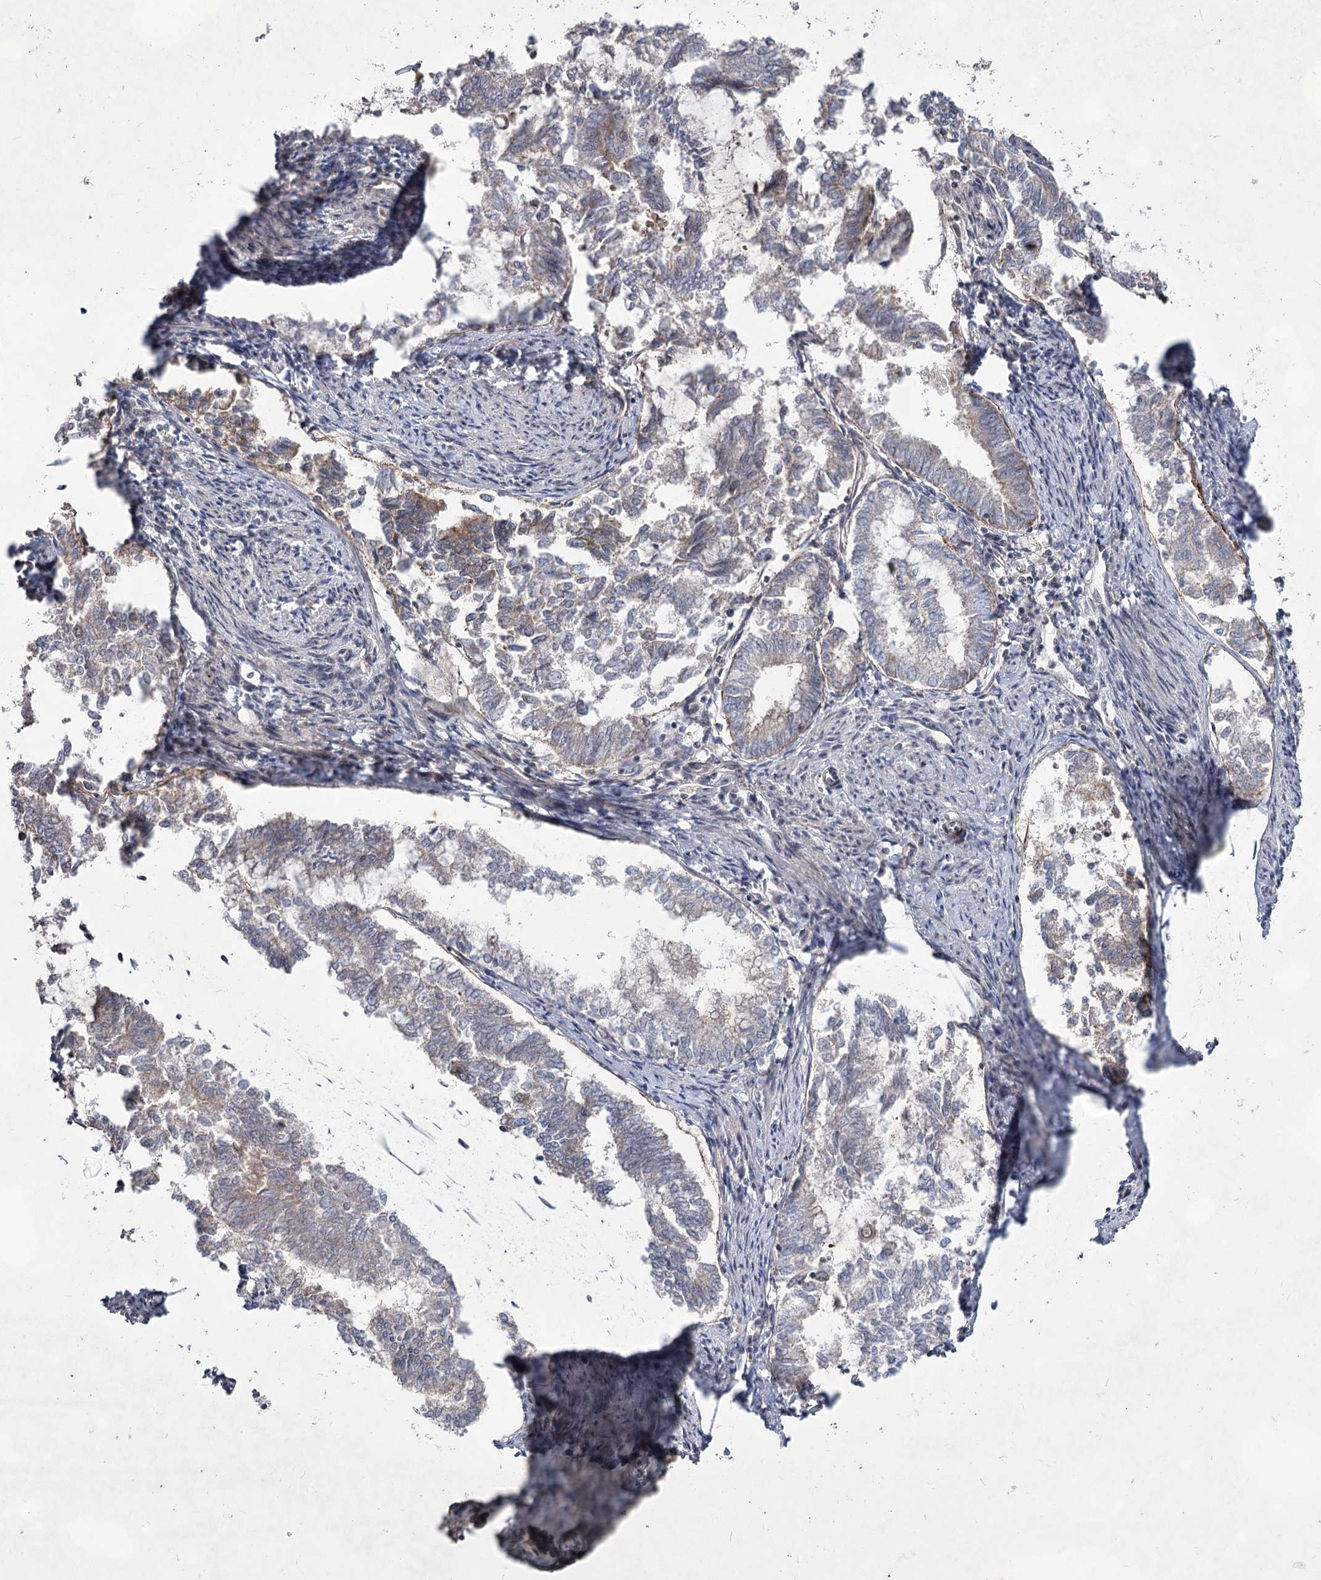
{"staining": {"intensity": "weak", "quantity": "<25%", "location": "cytoplasmic/membranous"}, "tissue": "endometrial cancer", "cell_type": "Tumor cells", "image_type": "cancer", "snomed": [{"axis": "morphology", "description": "Adenocarcinoma, NOS"}, {"axis": "topography", "description": "Endometrium"}], "caption": "Immunohistochemistry image of endometrial cancer stained for a protein (brown), which shows no expression in tumor cells. The staining was performed using DAB (3,3'-diaminobenzidine) to visualize the protein expression in brown, while the nuclei were stained in blue with hematoxylin (Magnification: 20x).", "gene": "ATL2", "patient": {"sex": "female", "age": 79}}